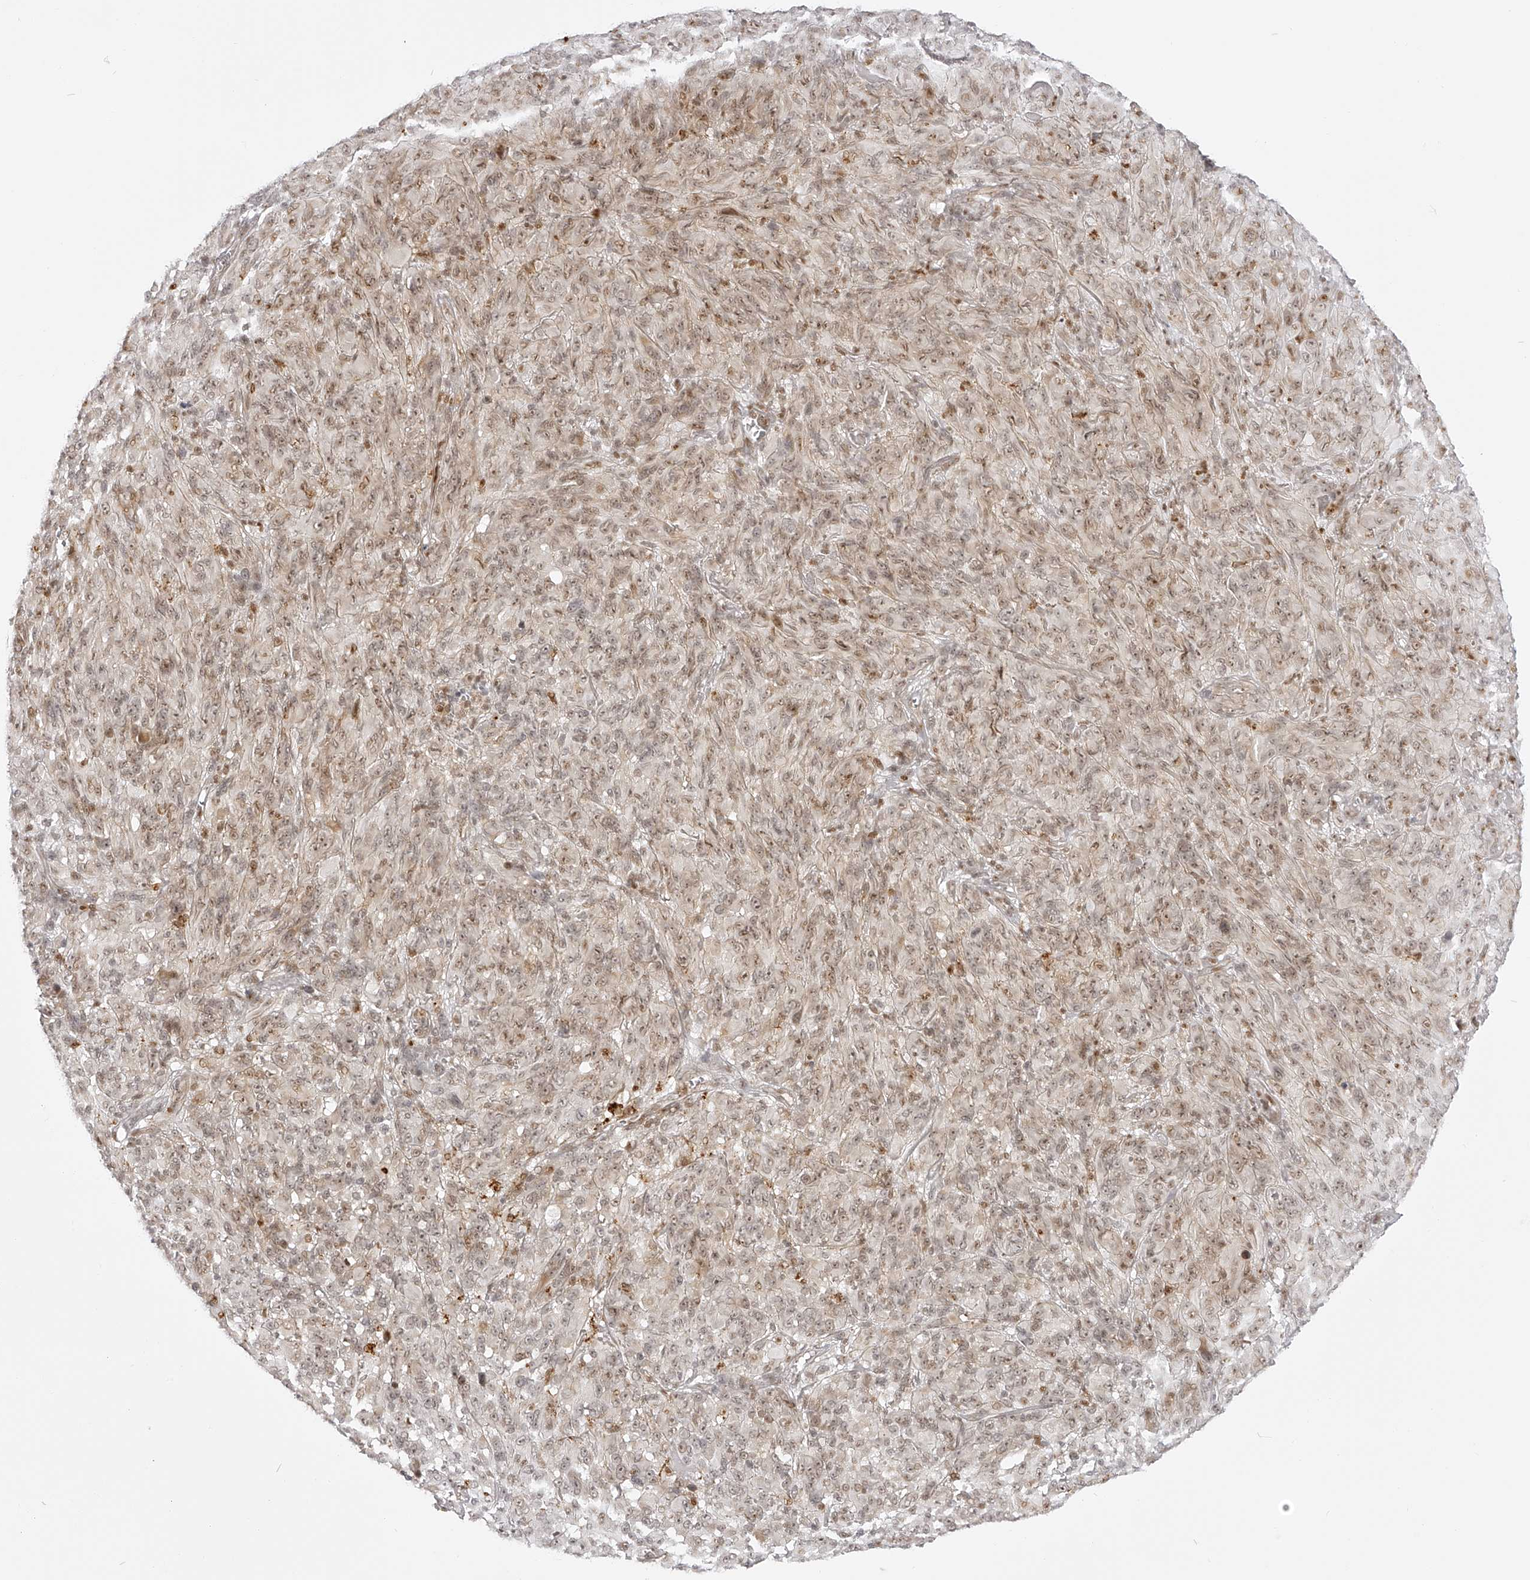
{"staining": {"intensity": "weak", "quantity": ">75%", "location": "nuclear"}, "tissue": "melanoma", "cell_type": "Tumor cells", "image_type": "cancer", "snomed": [{"axis": "morphology", "description": "Malignant melanoma, NOS"}, {"axis": "topography", "description": "Skin of head"}], "caption": "Tumor cells display weak nuclear expression in about >75% of cells in melanoma. (Stains: DAB in brown, nuclei in blue, Microscopy: brightfield microscopy at high magnification).", "gene": "PLEKHG1", "patient": {"sex": "male", "age": 96}}